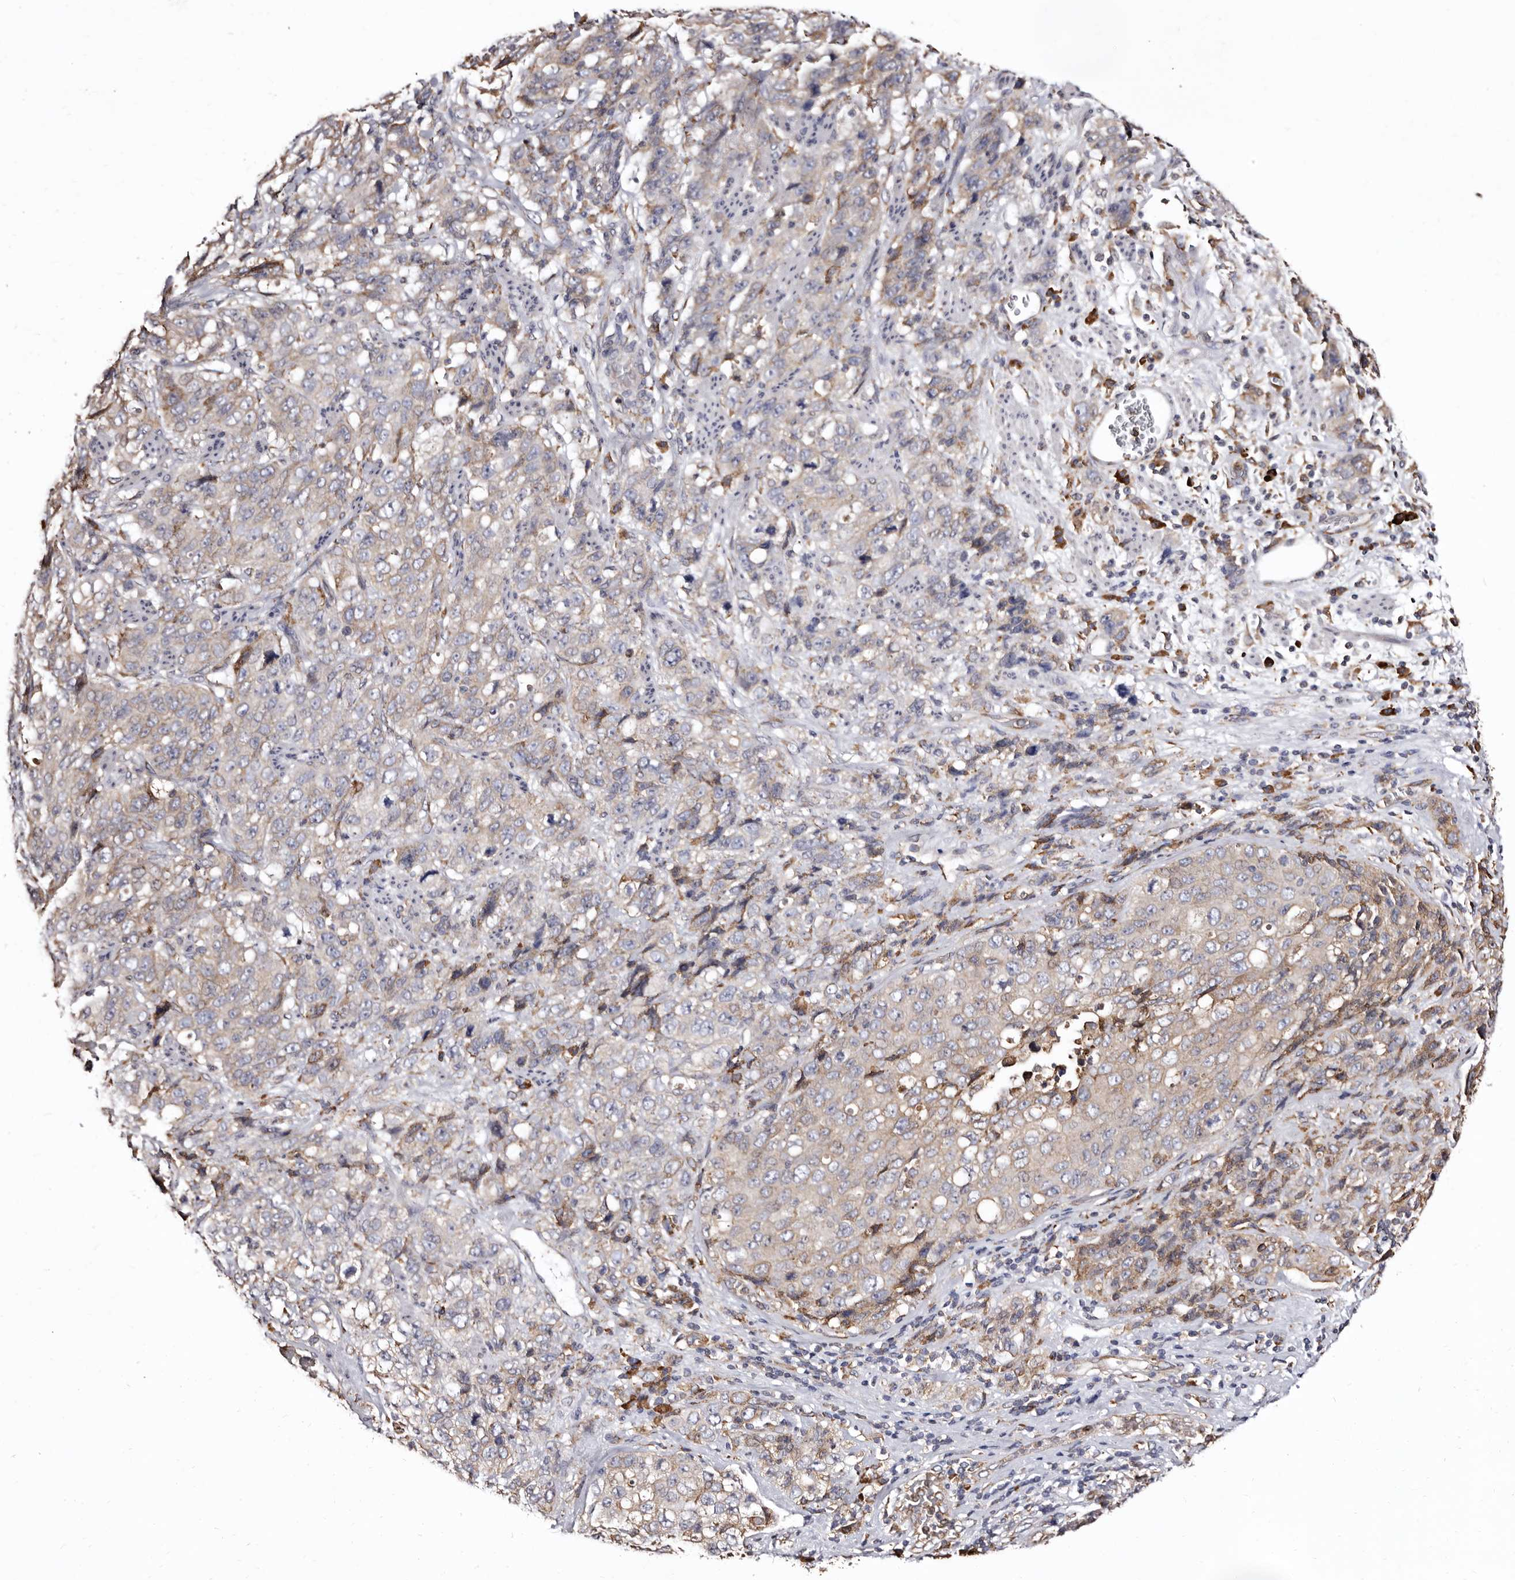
{"staining": {"intensity": "weak", "quantity": "25%-75%", "location": "cytoplasmic/membranous"}, "tissue": "stomach cancer", "cell_type": "Tumor cells", "image_type": "cancer", "snomed": [{"axis": "morphology", "description": "Adenocarcinoma, NOS"}, {"axis": "topography", "description": "Stomach"}], "caption": "Human stomach cancer (adenocarcinoma) stained for a protein (brown) displays weak cytoplasmic/membranous positive staining in approximately 25%-75% of tumor cells.", "gene": "ACBD6", "patient": {"sex": "male", "age": 48}}